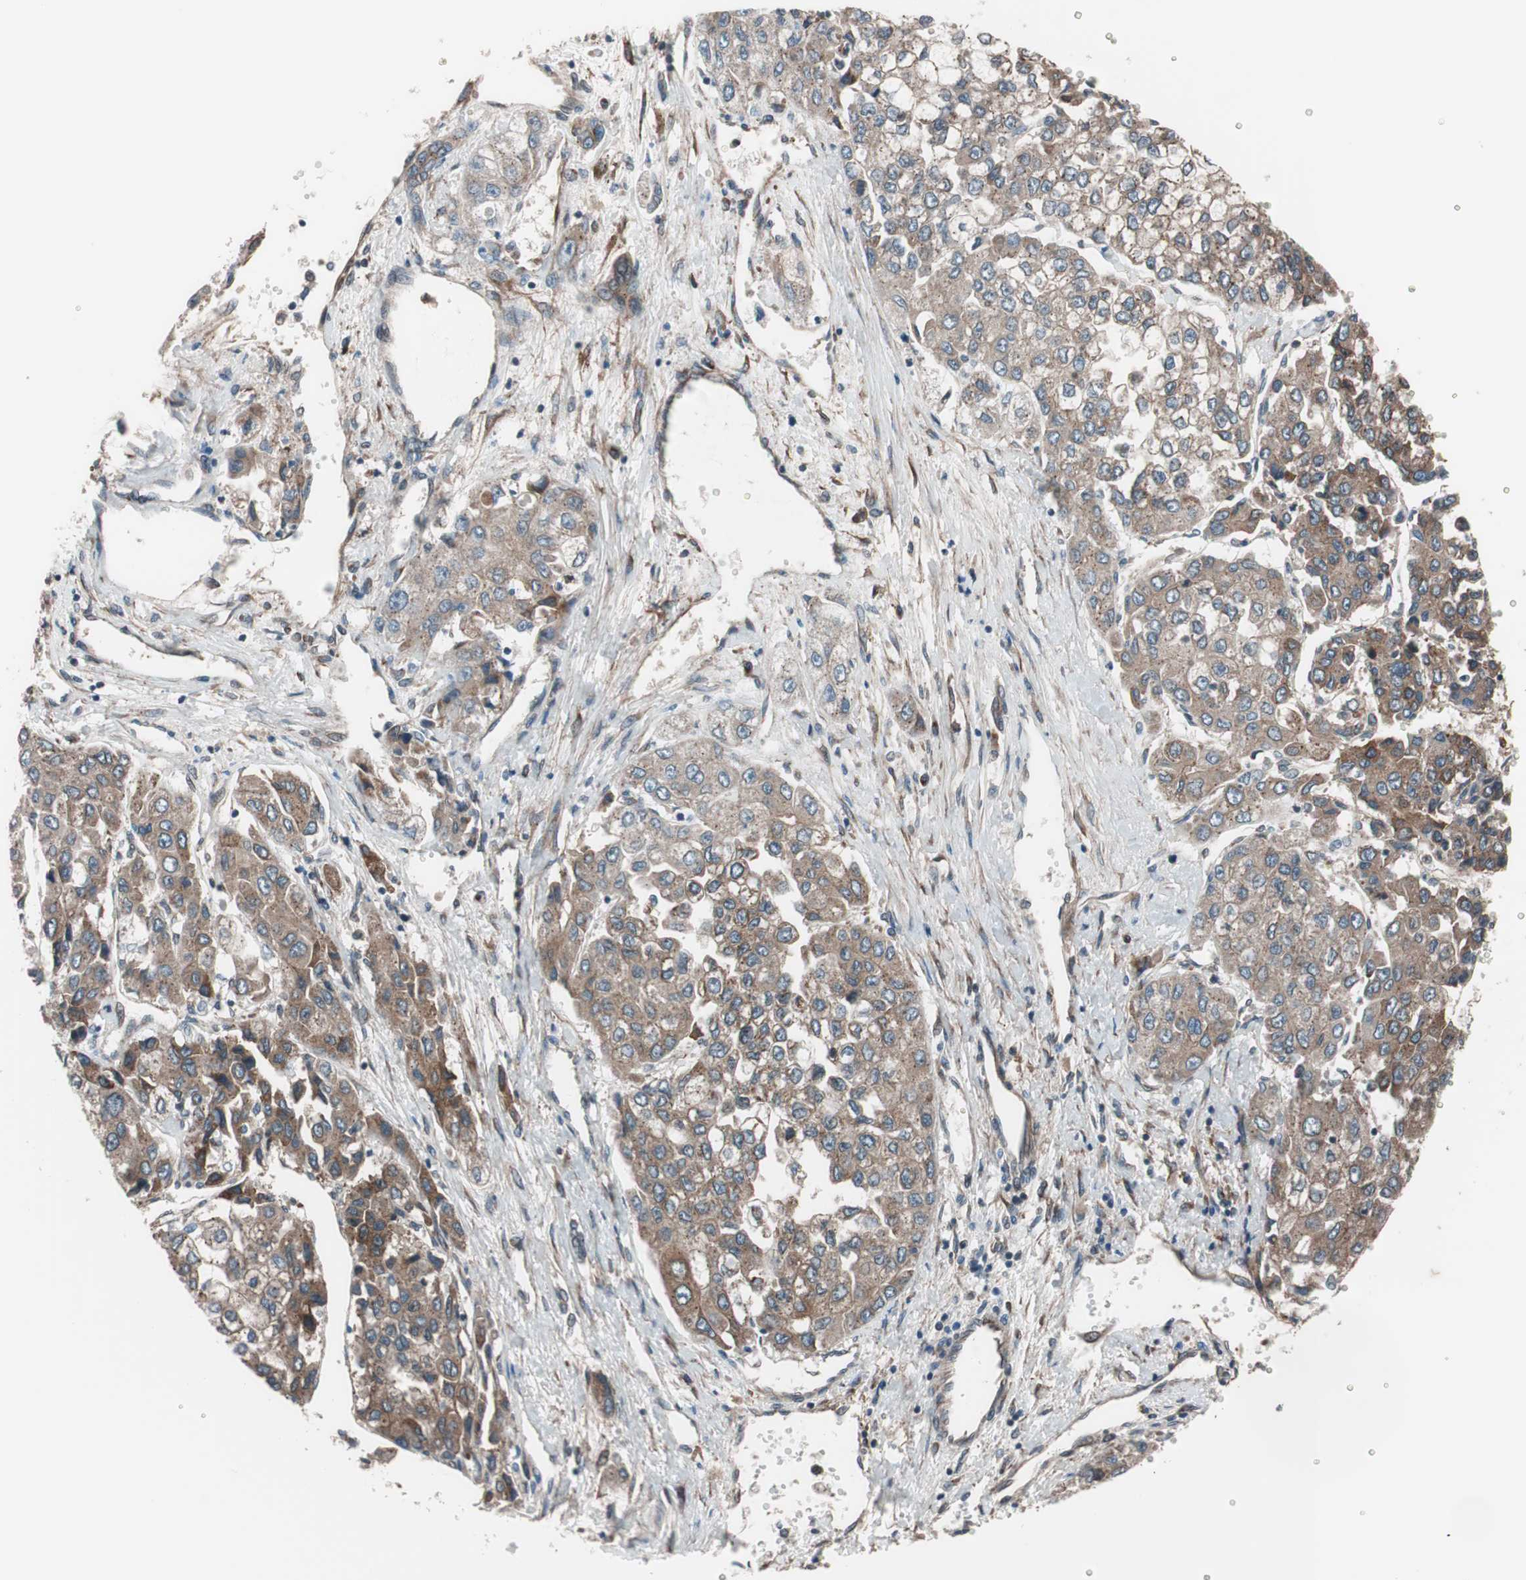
{"staining": {"intensity": "moderate", "quantity": ">75%", "location": "cytoplasmic/membranous"}, "tissue": "liver cancer", "cell_type": "Tumor cells", "image_type": "cancer", "snomed": [{"axis": "morphology", "description": "Carcinoma, Hepatocellular, NOS"}, {"axis": "topography", "description": "Liver"}], "caption": "Tumor cells demonstrate medium levels of moderate cytoplasmic/membranous expression in about >75% of cells in liver cancer (hepatocellular carcinoma).", "gene": "SEC31A", "patient": {"sex": "female", "age": 66}}